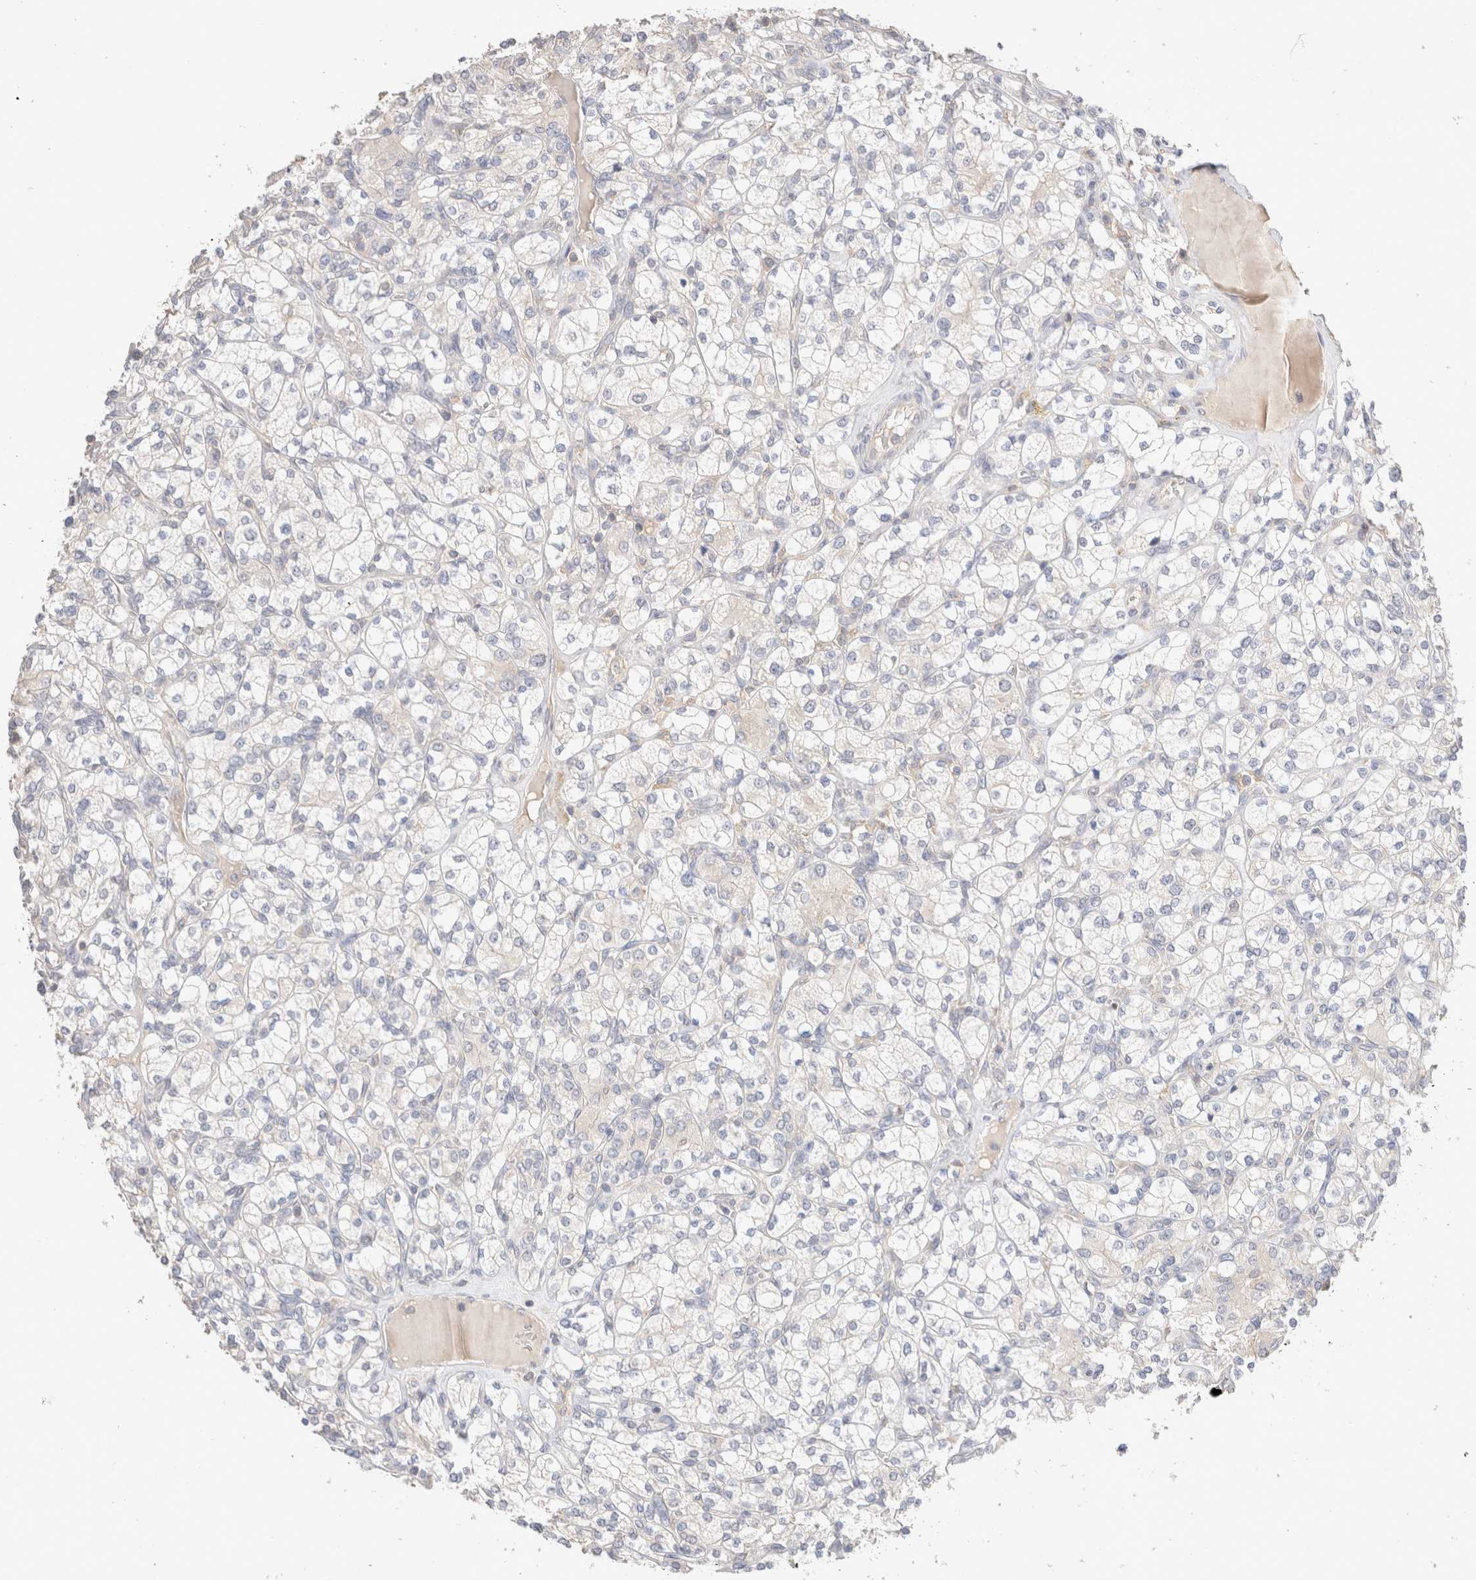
{"staining": {"intensity": "negative", "quantity": "none", "location": "none"}, "tissue": "renal cancer", "cell_type": "Tumor cells", "image_type": "cancer", "snomed": [{"axis": "morphology", "description": "Adenocarcinoma, NOS"}, {"axis": "topography", "description": "Kidney"}], "caption": "The micrograph demonstrates no significant positivity in tumor cells of renal cancer (adenocarcinoma).", "gene": "TRIM41", "patient": {"sex": "male", "age": 77}}